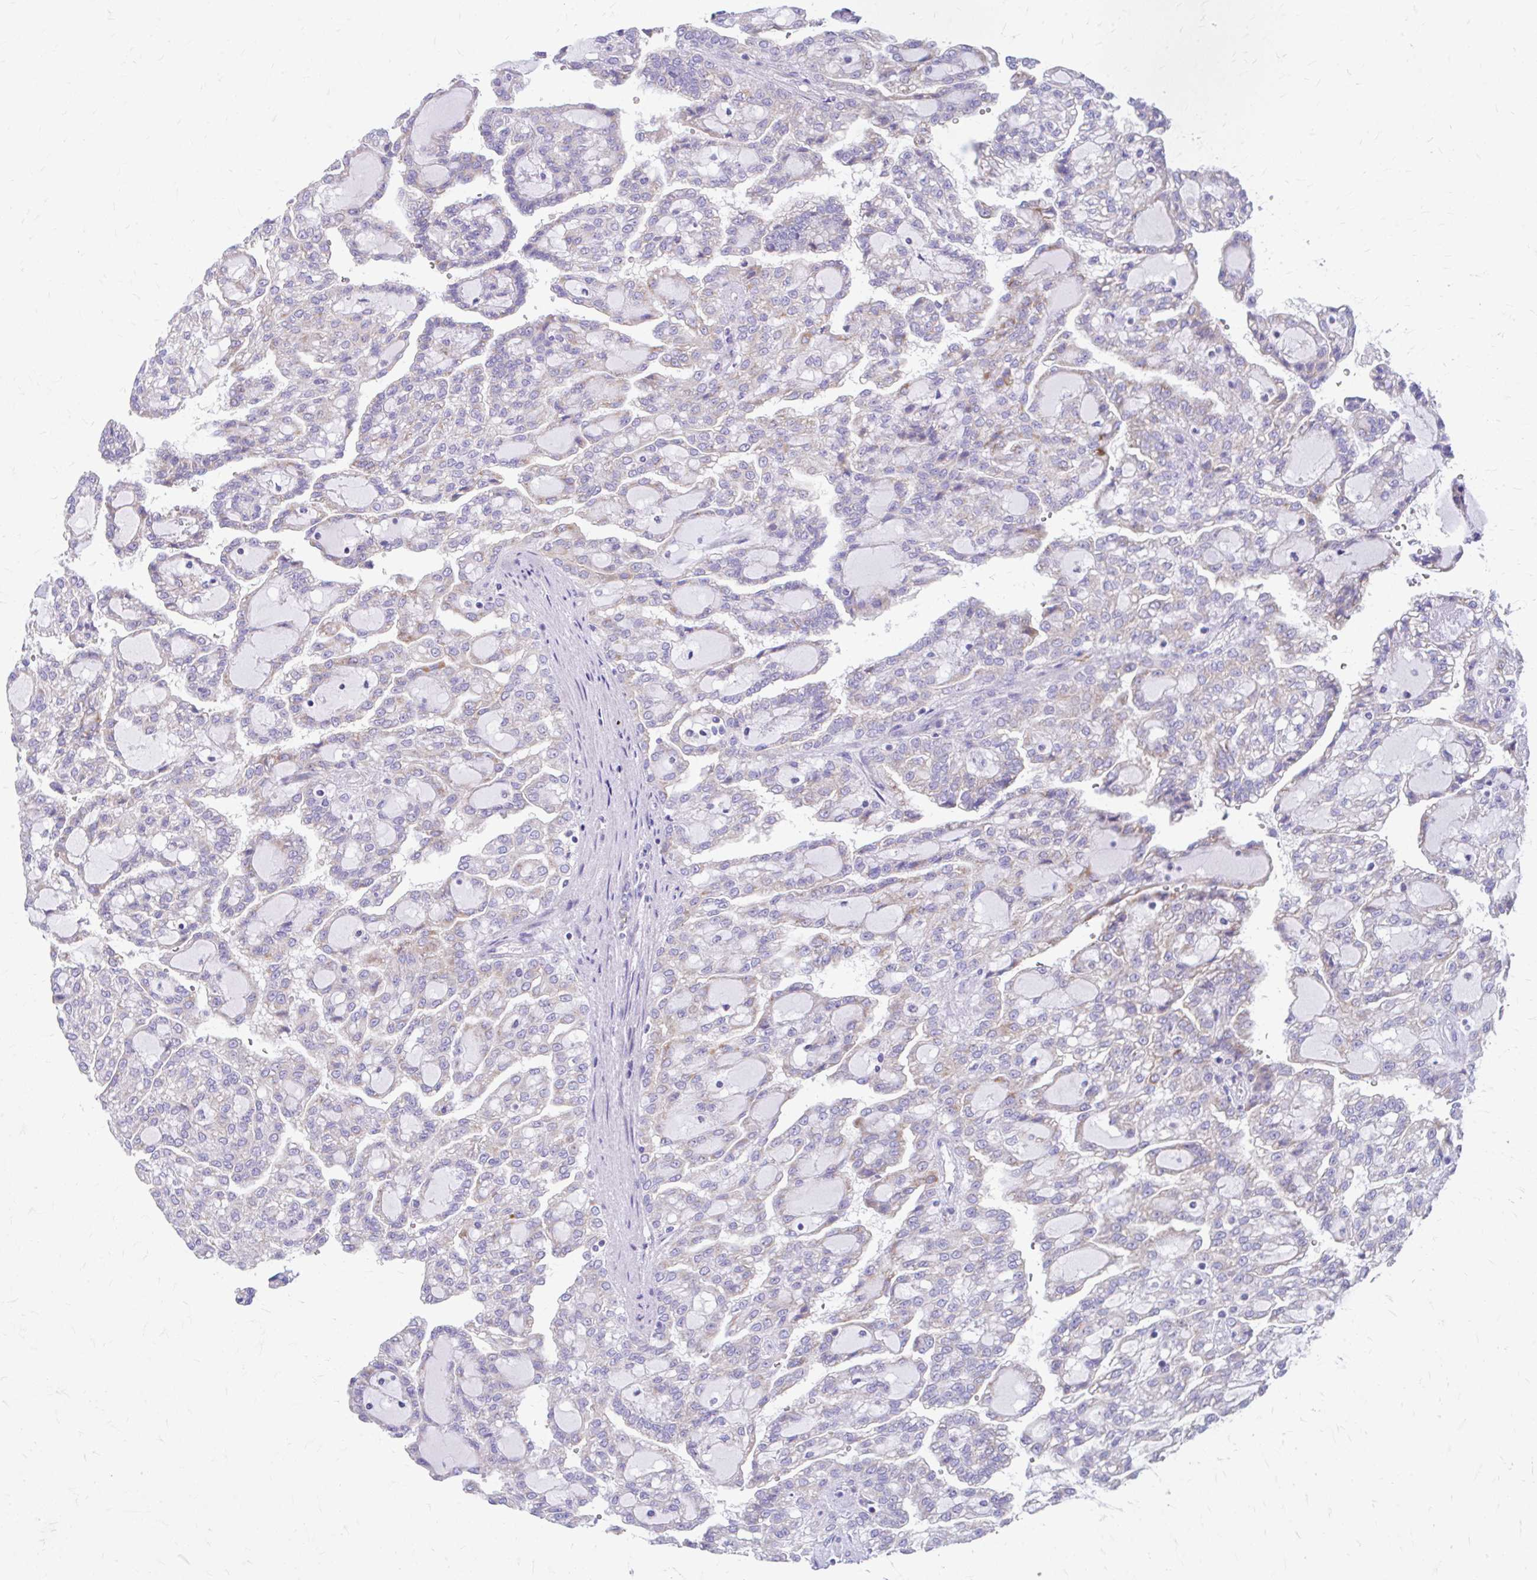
{"staining": {"intensity": "moderate", "quantity": "<25%", "location": "cytoplasmic/membranous"}, "tissue": "renal cancer", "cell_type": "Tumor cells", "image_type": "cancer", "snomed": [{"axis": "morphology", "description": "Adenocarcinoma, NOS"}, {"axis": "topography", "description": "Kidney"}], "caption": "IHC (DAB (3,3'-diaminobenzidine)) staining of renal adenocarcinoma displays moderate cytoplasmic/membranous protein expression in about <25% of tumor cells. (IHC, brightfield microscopy, high magnification).", "gene": "MRPL19", "patient": {"sex": "male", "age": 63}}